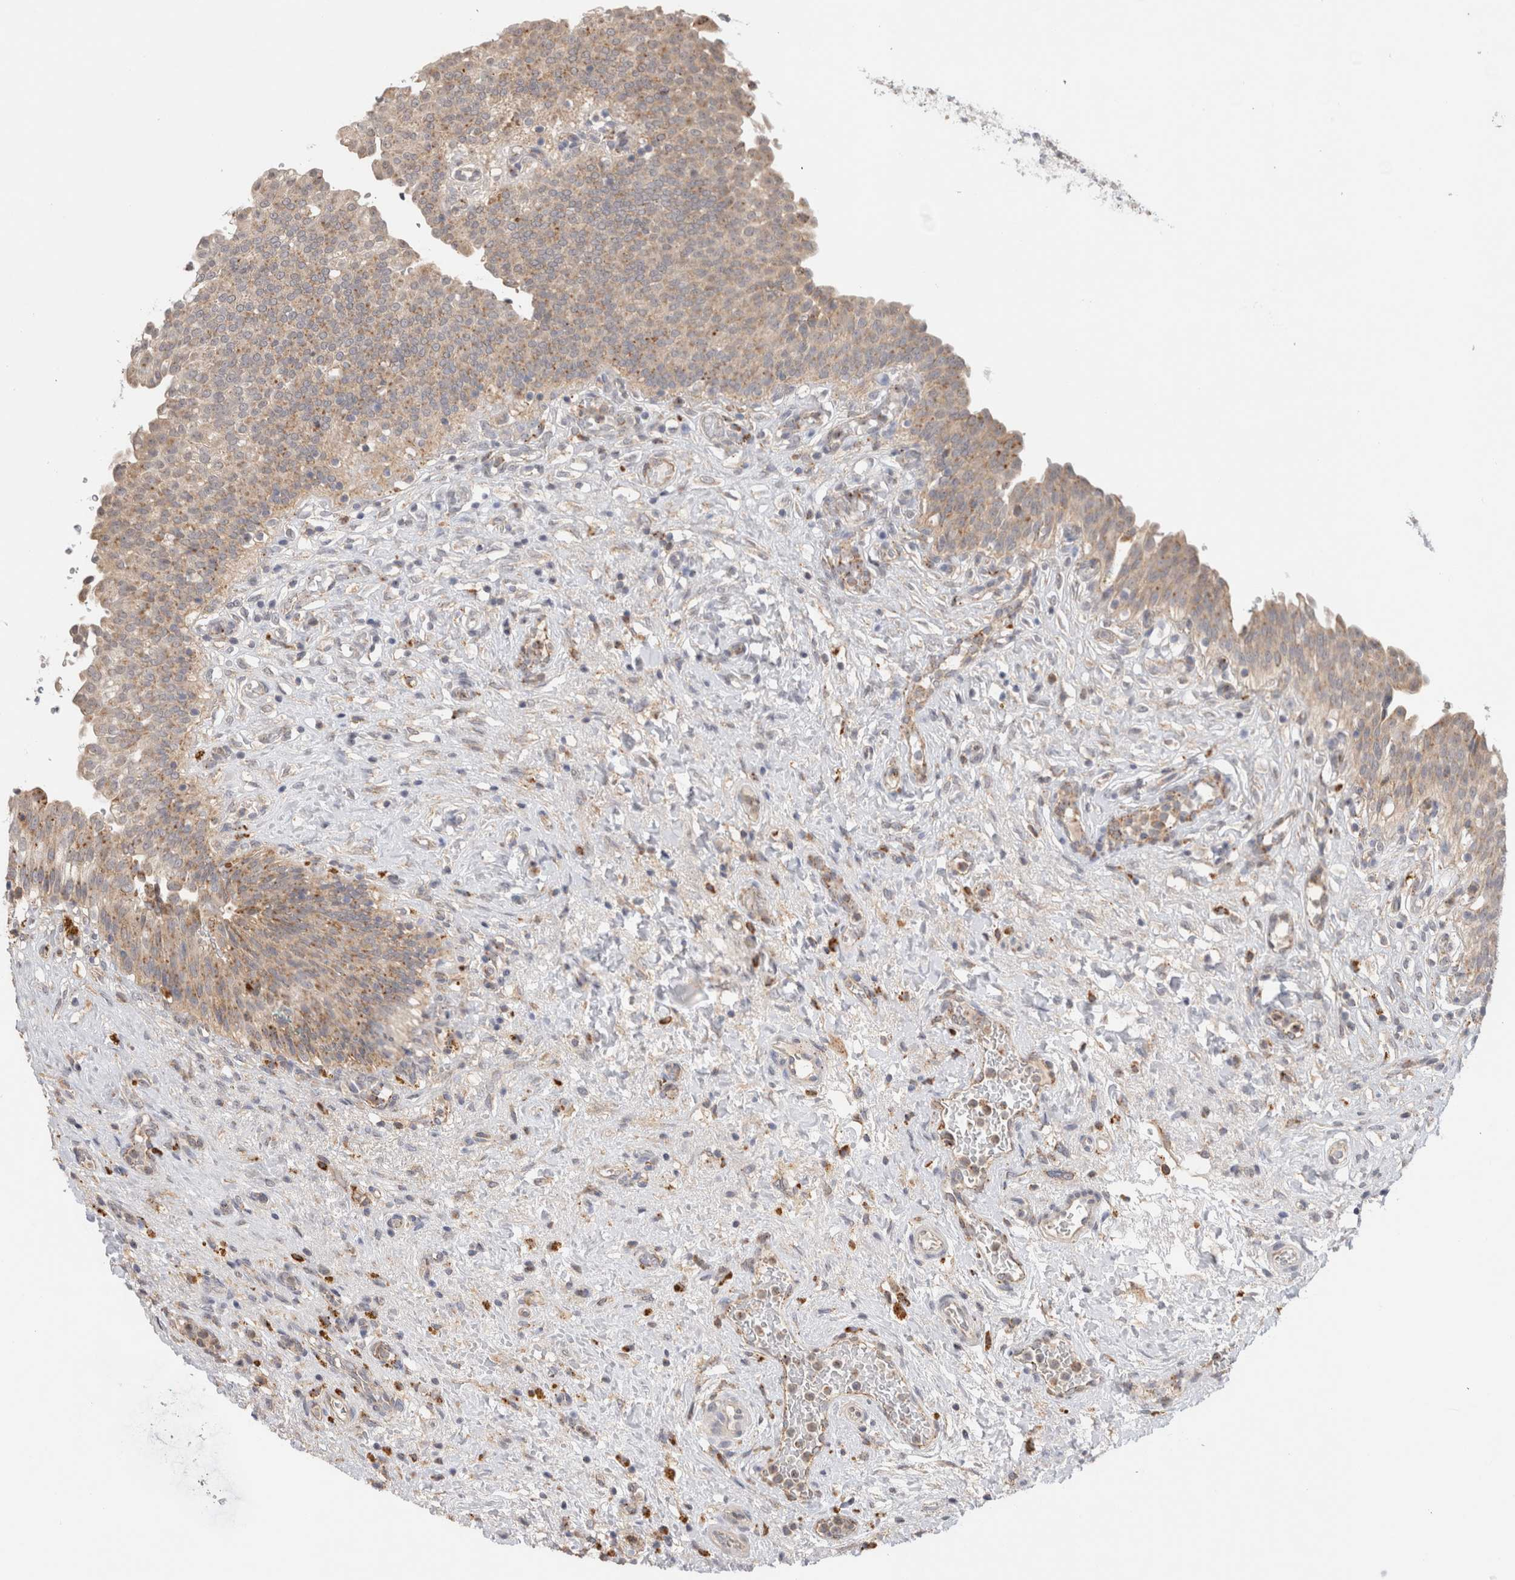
{"staining": {"intensity": "moderate", "quantity": "25%-75%", "location": "cytoplasmic/membranous"}, "tissue": "urinary bladder", "cell_type": "Urothelial cells", "image_type": "normal", "snomed": [{"axis": "morphology", "description": "Urothelial carcinoma, High grade"}, {"axis": "topography", "description": "Urinary bladder"}], "caption": "This photomicrograph shows immunohistochemistry (IHC) staining of unremarkable urinary bladder, with medium moderate cytoplasmic/membranous positivity in approximately 25%-75% of urothelial cells.", "gene": "GNS", "patient": {"sex": "male", "age": 46}}